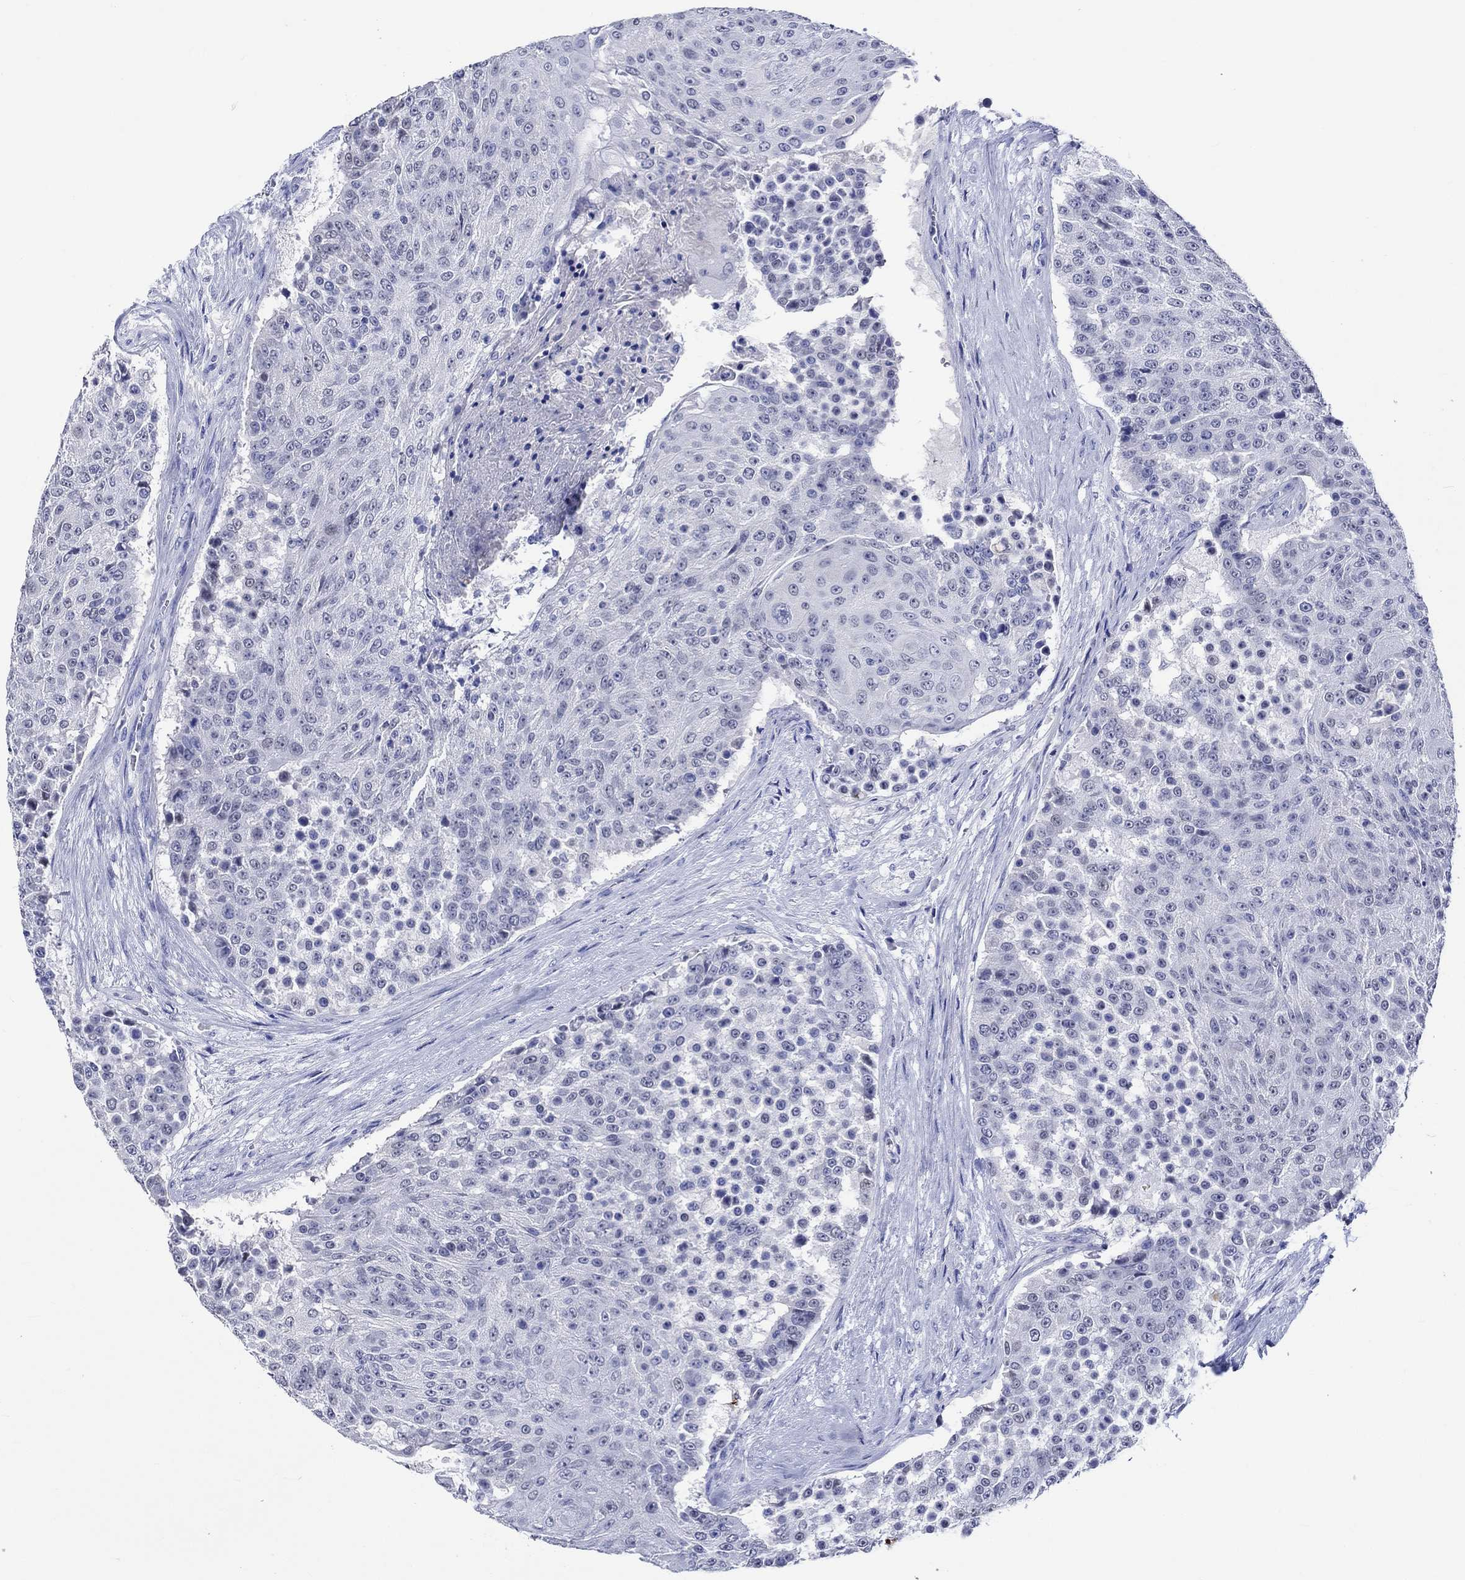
{"staining": {"intensity": "negative", "quantity": "none", "location": "none"}, "tissue": "urothelial cancer", "cell_type": "Tumor cells", "image_type": "cancer", "snomed": [{"axis": "morphology", "description": "Urothelial carcinoma, High grade"}, {"axis": "topography", "description": "Urinary bladder"}], "caption": "Histopathology image shows no protein expression in tumor cells of urothelial carcinoma (high-grade) tissue. (DAB (3,3'-diaminobenzidine) immunohistochemistry visualized using brightfield microscopy, high magnification).", "gene": "KLHL35", "patient": {"sex": "female", "age": 63}}